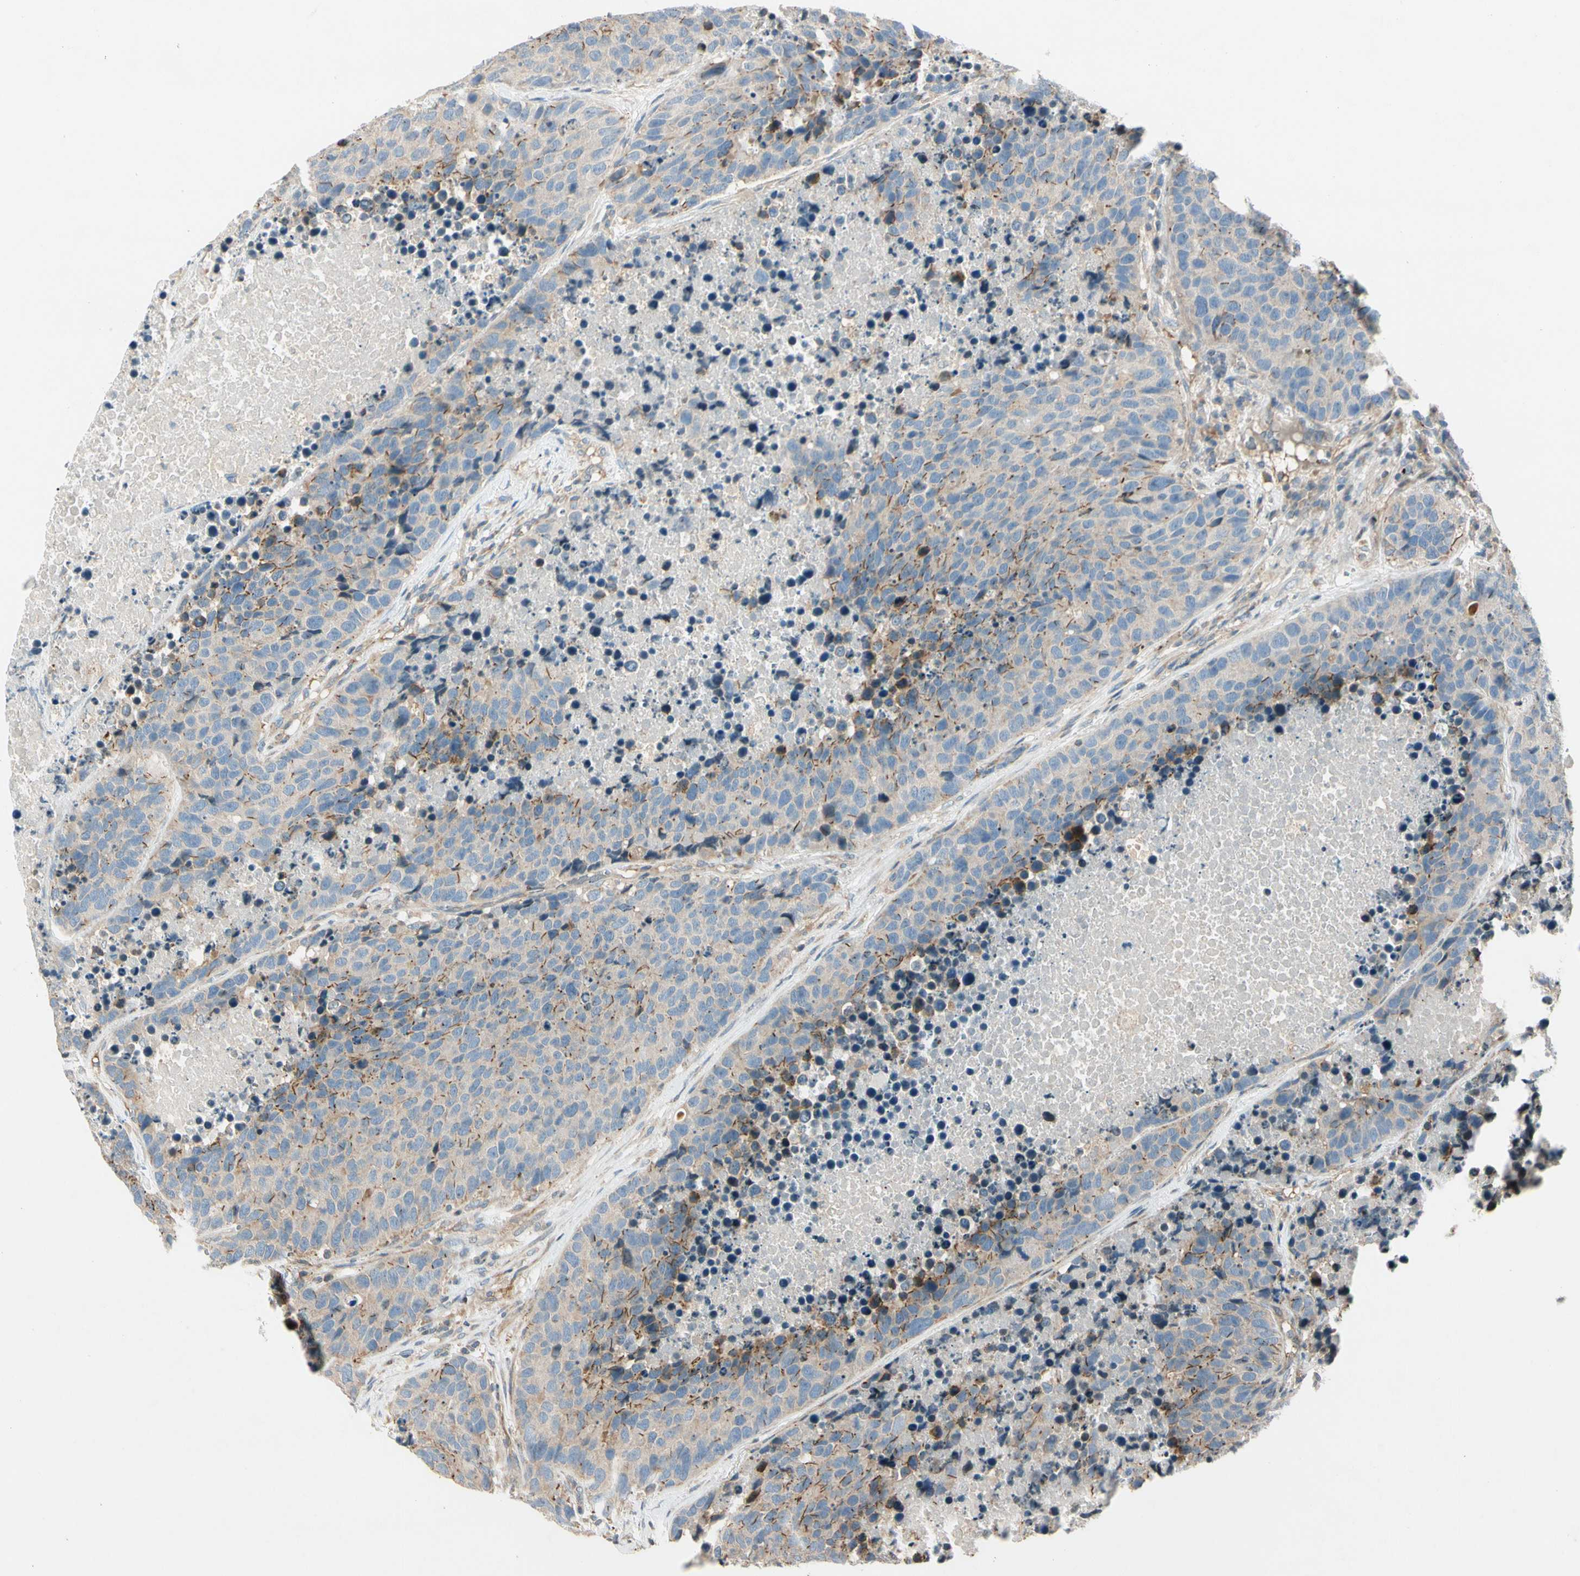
{"staining": {"intensity": "moderate", "quantity": "25%-75%", "location": "cytoplasmic/membranous"}, "tissue": "carcinoid", "cell_type": "Tumor cells", "image_type": "cancer", "snomed": [{"axis": "morphology", "description": "Carcinoid, malignant, NOS"}, {"axis": "topography", "description": "Lung"}], "caption": "The image demonstrates staining of carcinoid (malignant), revealing moderate cytoplasmic/membranous protein positivity (brown color) within tumor cells.", "gene": "CDH6", "patient": {"sex": "male", "age": 60}}